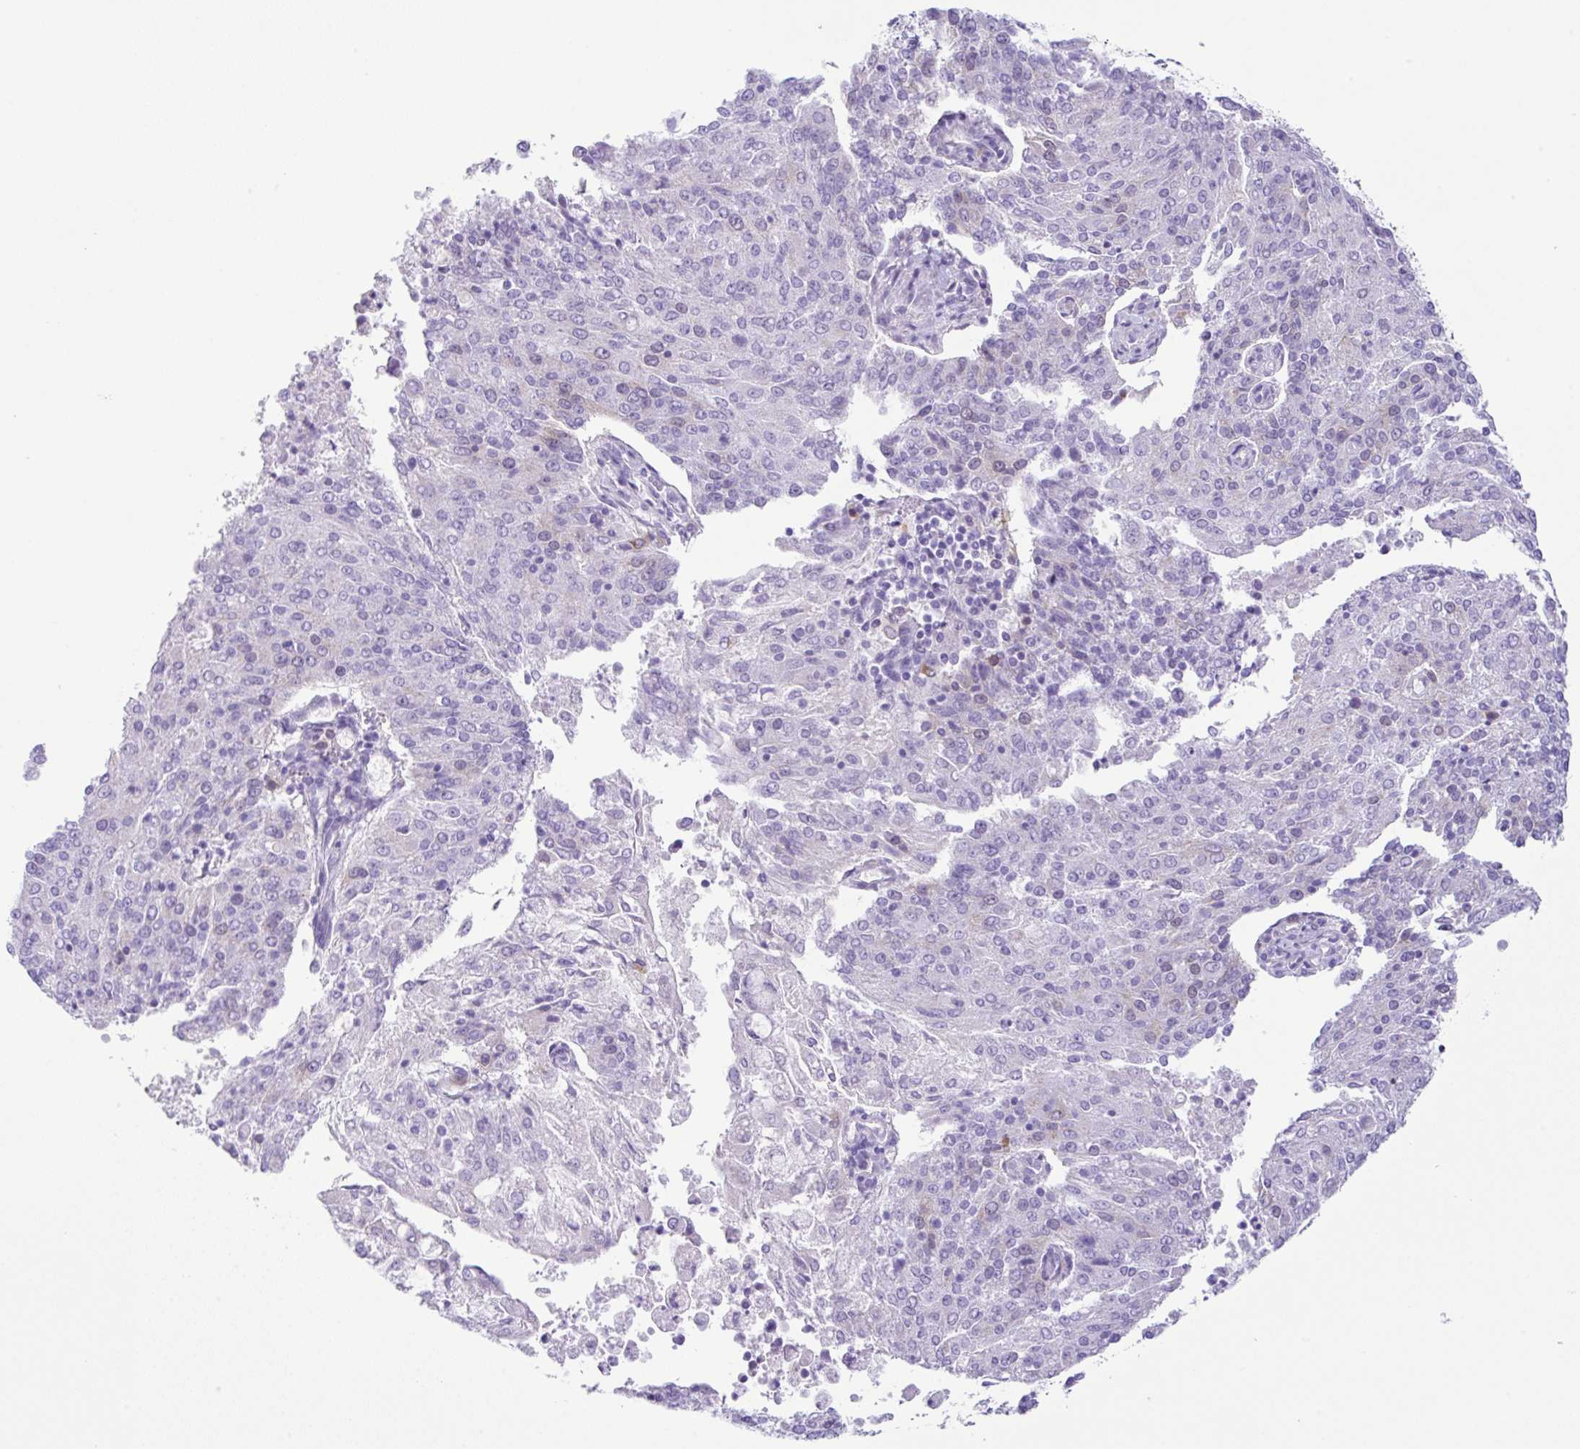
{"staining": {"intensity": "negative", "quantity": "none", "location": "none"}, "tissue": "endometrial cancer", "cell_type": "Tumor cells", "image_type": "cancer", "snomed": [{"axis": "morphology", "description": "Adenocarcinoma, NOS"}, {"axis": "topography", "description": "Endometrium"}], "caption": "IHC histopathology image of neoplastic tissue: human adenocarcinoma (endometrial) stained with DAB shows no significant protein staining in tumor cells.", "gene": "RRM2", "patient": {"sex": "female", "age": 82}}